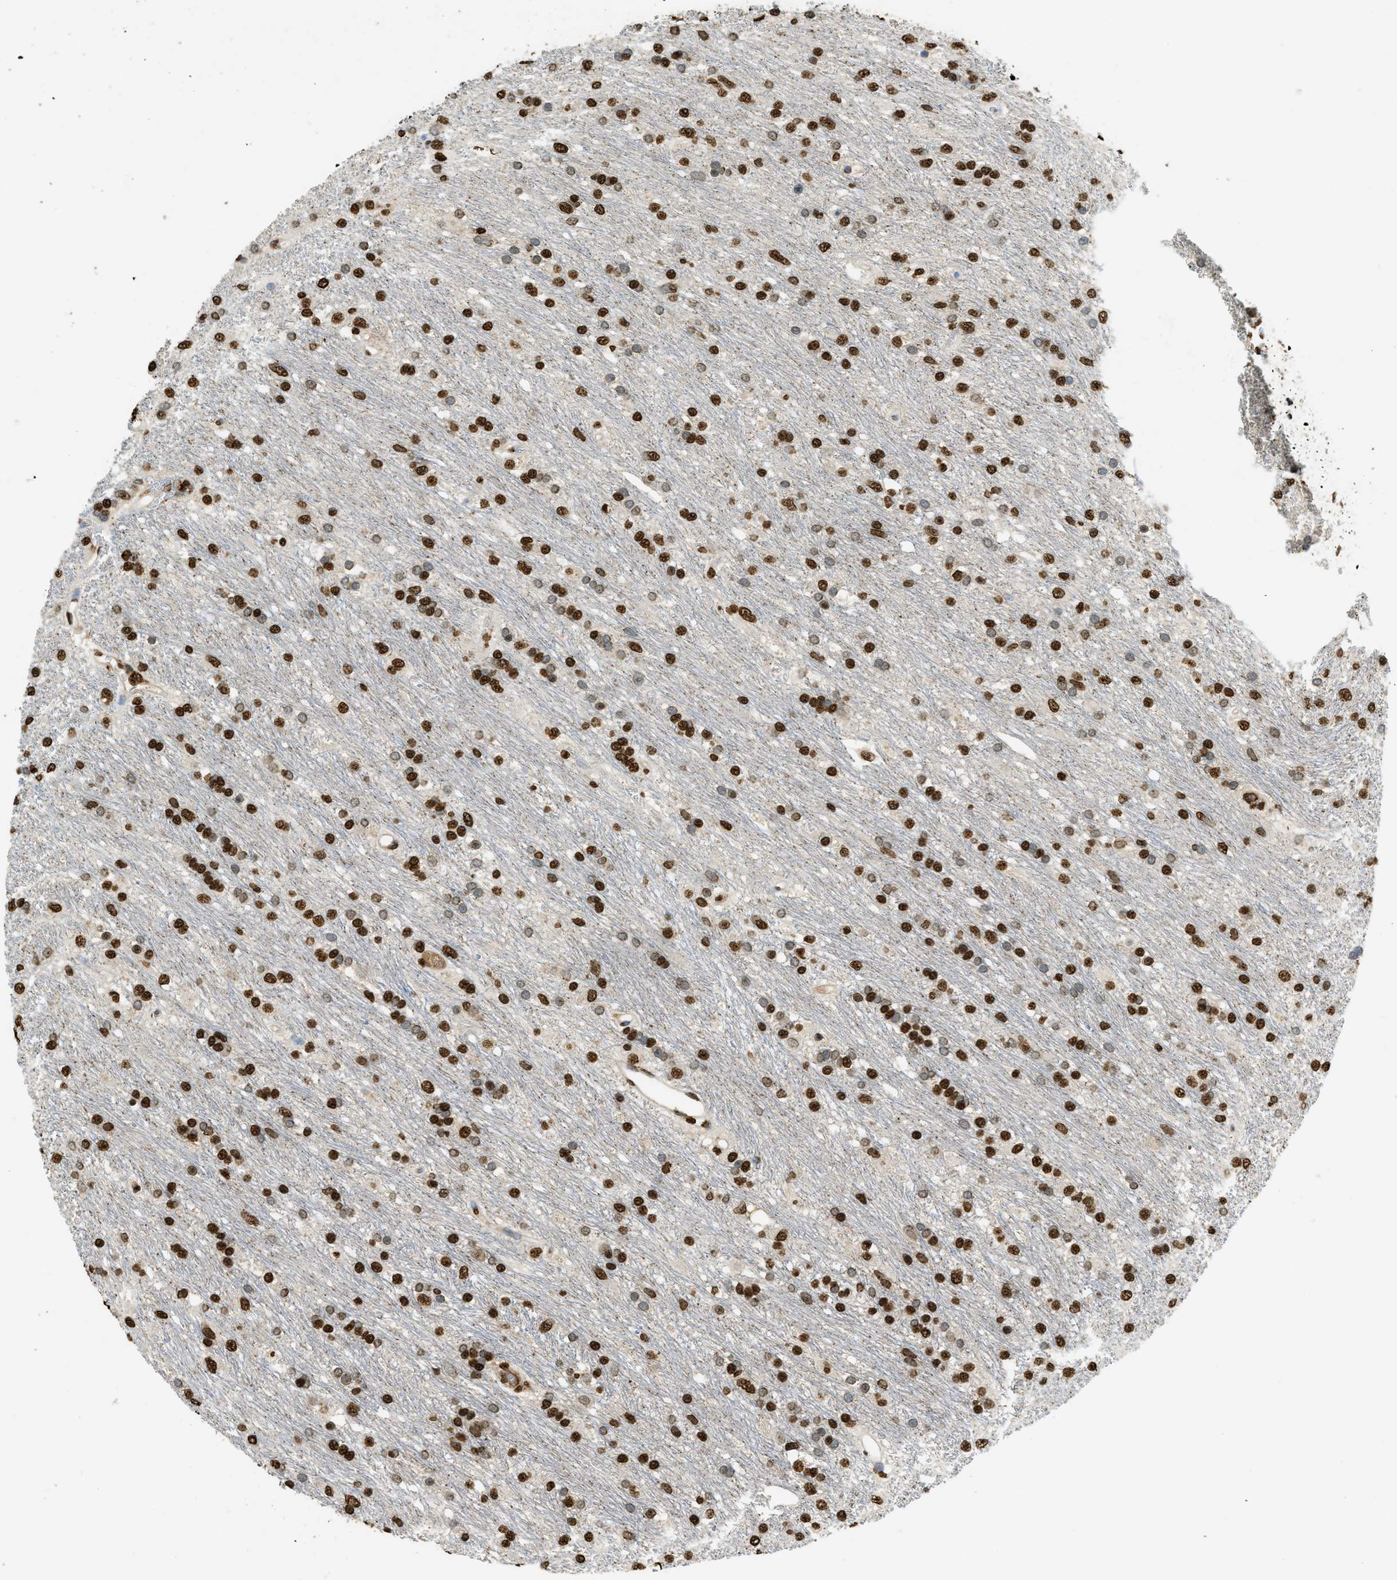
{"staining": {"intensity": "strong", "quantity": ">75%", "location": "nuclear"}, "tissue": "glioma", "cell_type": "Tumor cells", "image_type": "cancer", "snomed": [{"axis": "morphology", "description": "Glioma, malignant, Low grade"}, {"axis": "topography", "description": "Brain"}], "caption": "This is an image of immunohistochemistry staining of glioma, which shows strong staining in the nuclear of tumor cells.", "gene": "NR5A2", "patient": {"sex": "male", "age": 77}}